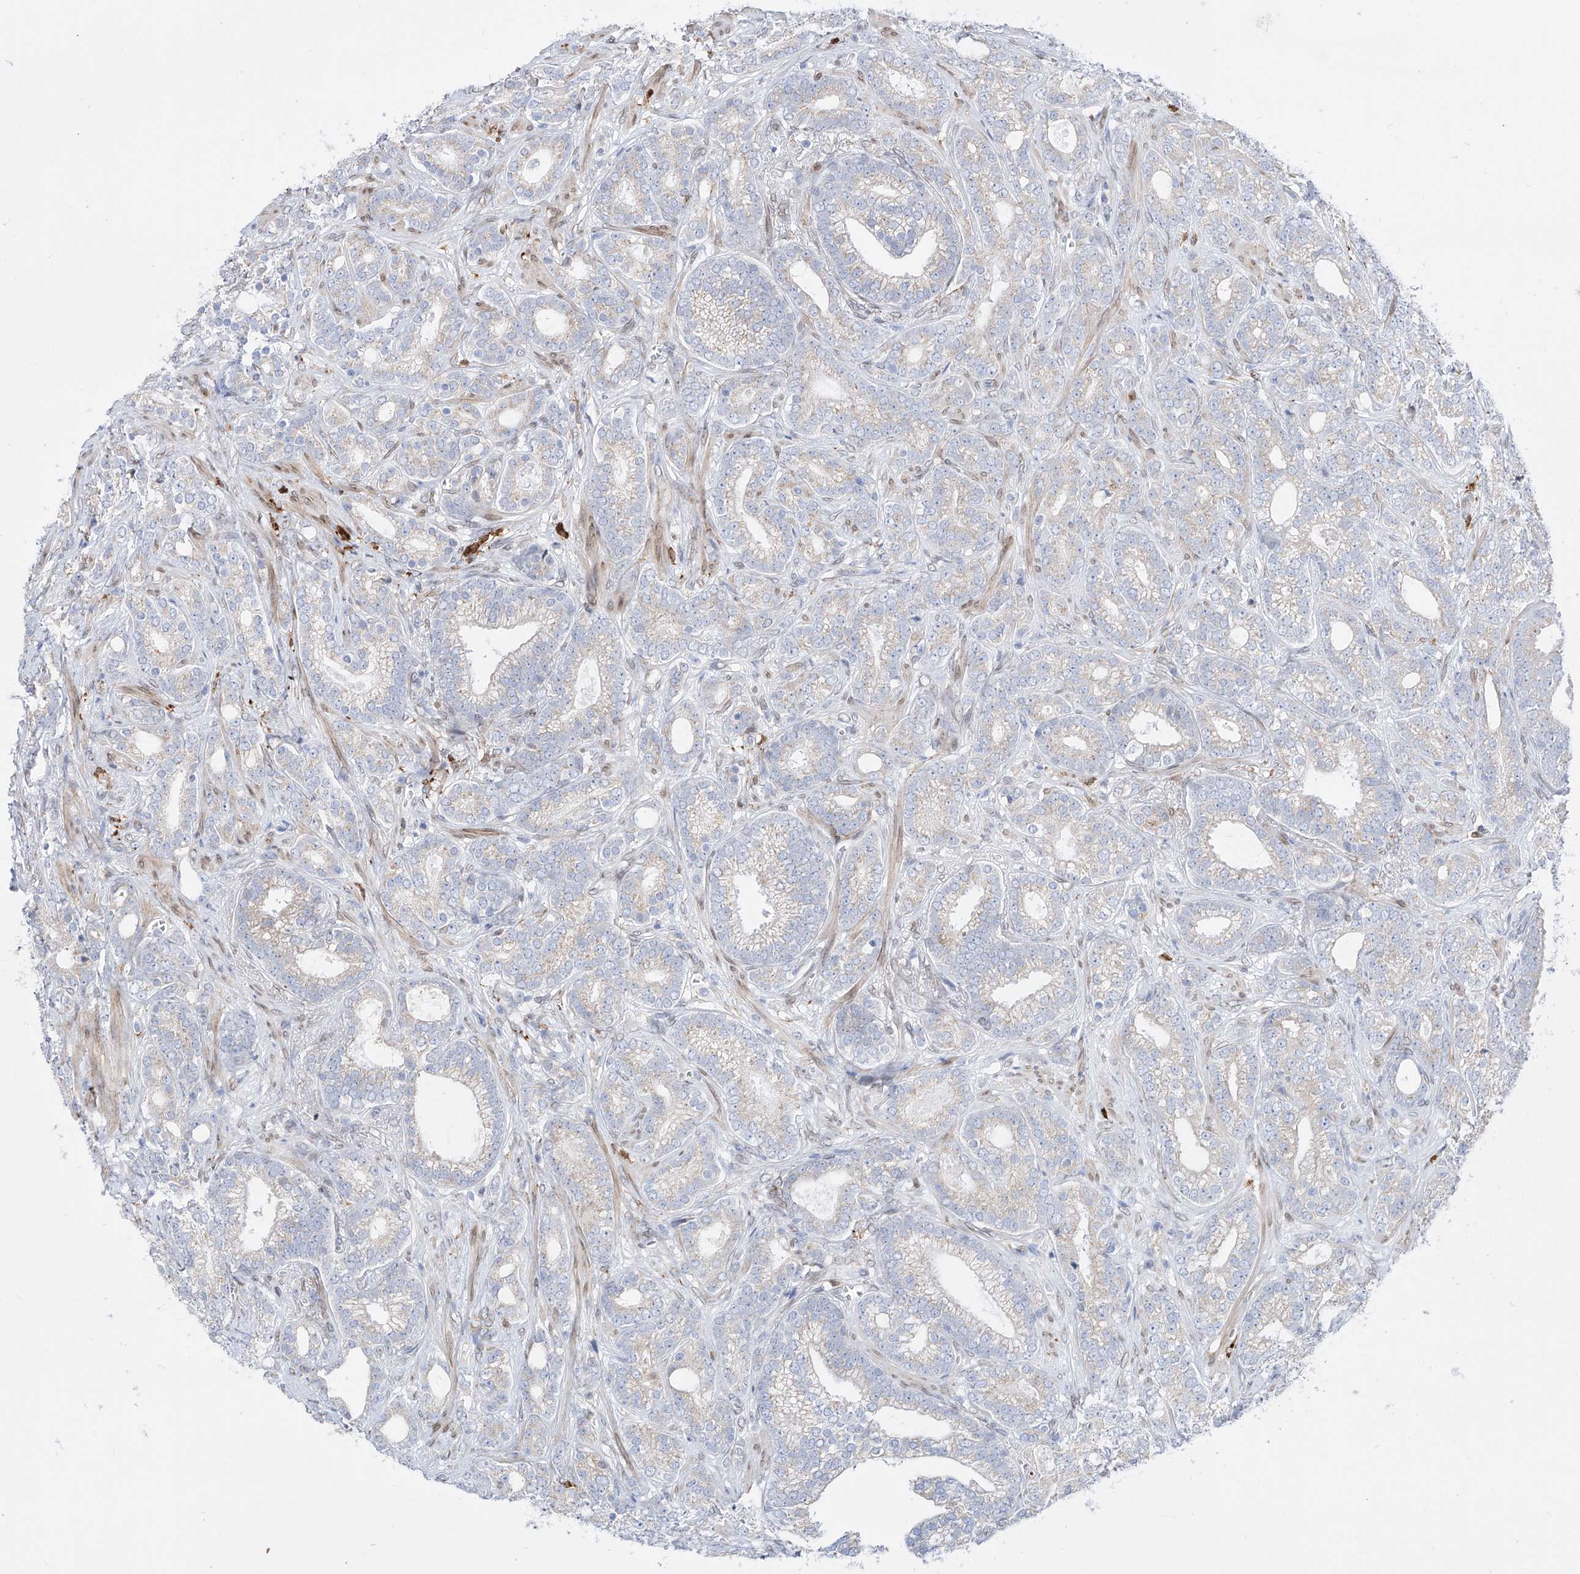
{"staining": {"intensity": "negative", "quantity": "none", "location": "none"}, "tissue": "prostate cancer", "cell_type": "Tumor cells", "image_type": "cancer", "snomed": [{"axis": "morphology", "description": "Adenocarcinoma, High grade"}, {"axis": "topography", "description": "Prostate and seminal vesicle, NOS"}], "caption": "DAB immunohistochemical staining of prostate high-grade adenocarcinoma exhibits no significant expression in tumor cells.", "gene": "LCLAT1", "patient": {"sex": "male", "age": 67}}